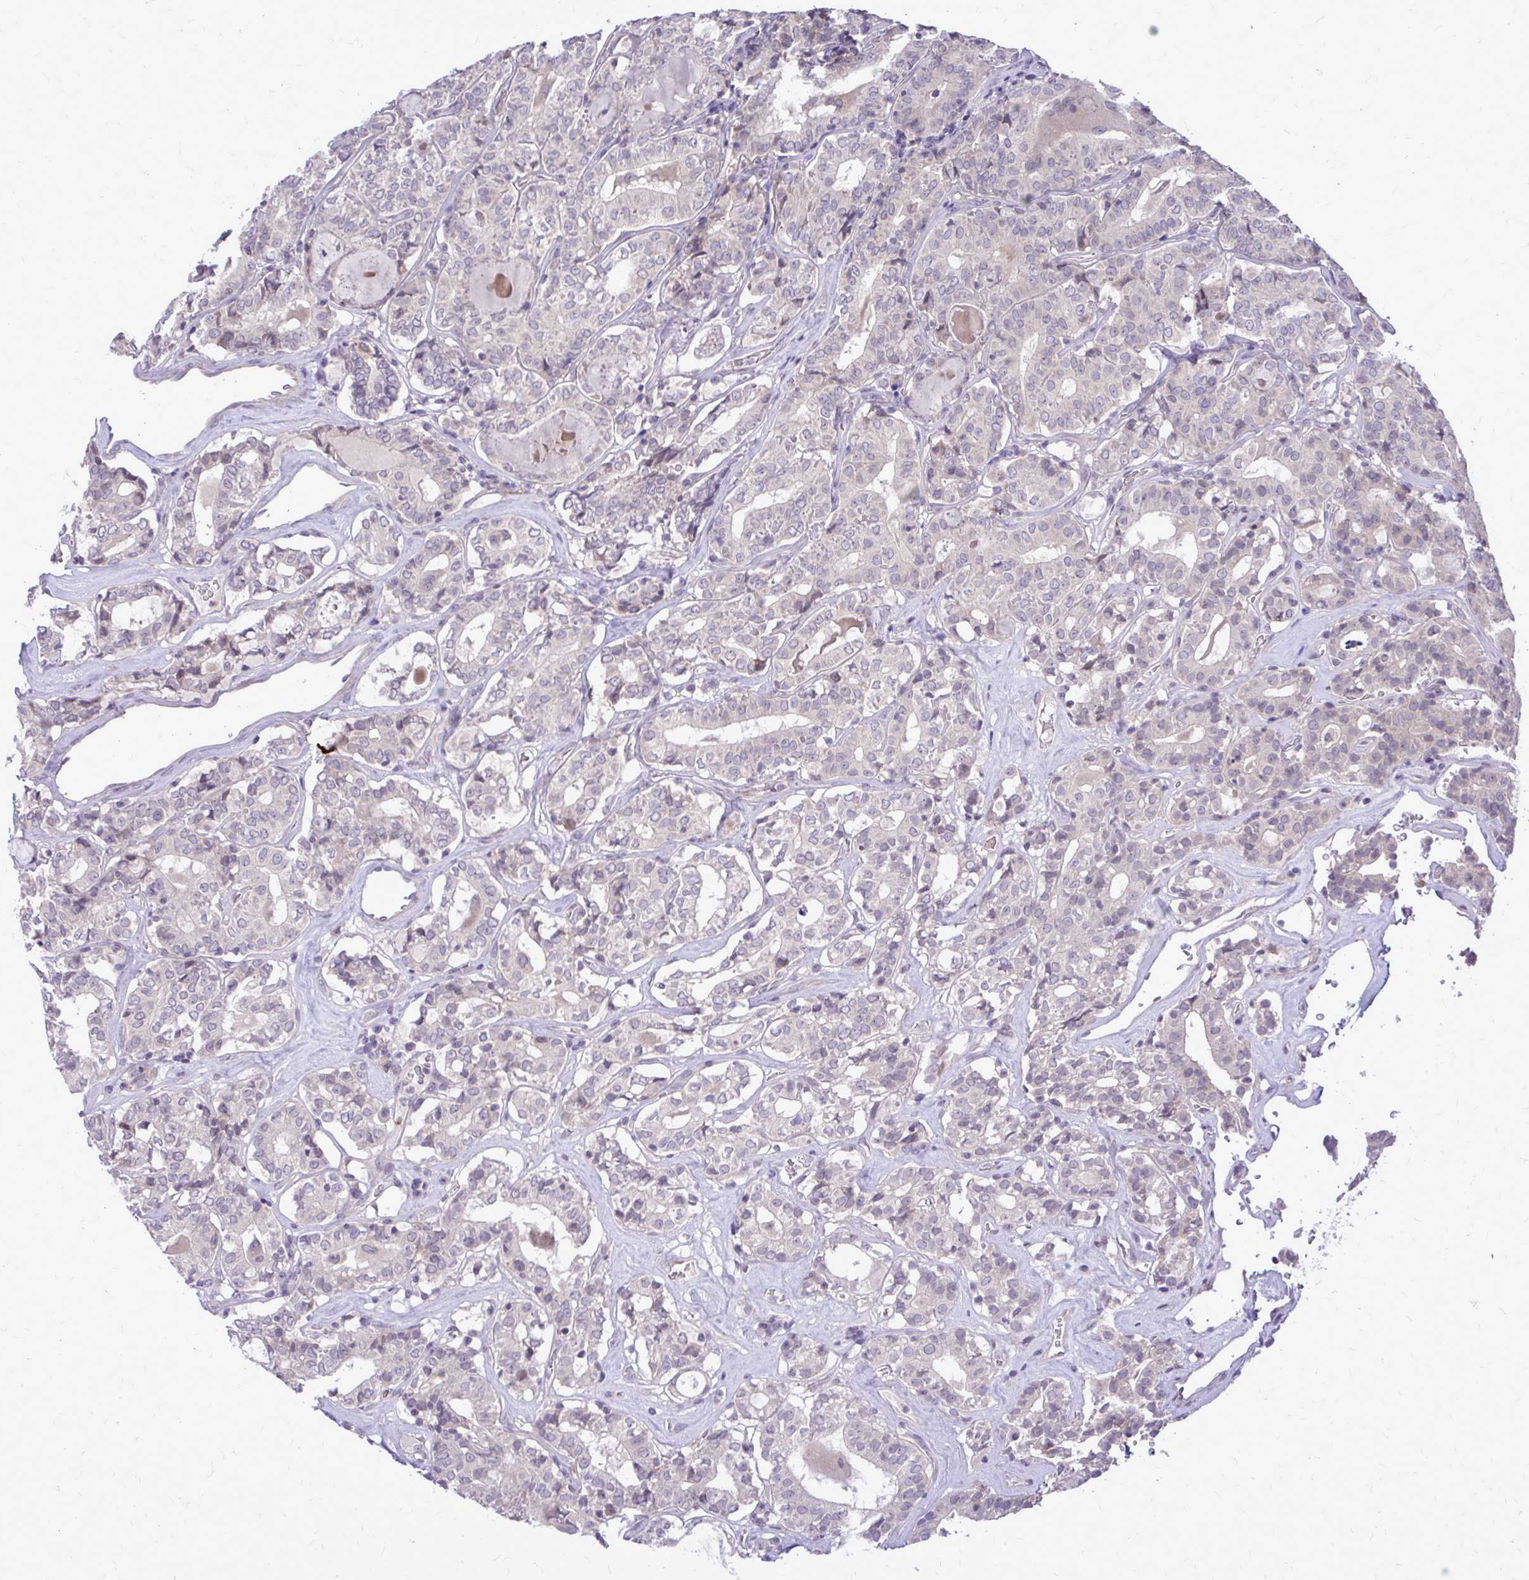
{"staining": {"intensity": "negative", "quantity": "none", "location": "none"}, "tissue": "thyroid cancer", "cell_type": "Tumor cells", "image_type": "cancer", "snomed": [{"axis": "morphology", "description": "Papillary adenocarcinoma, NOS"}, {"axis": "topography", "description": "Thyroid gland"}], "caption": "IHC of thyroid cancer (papillary adenocarcinoma) exhibits no positivity in tumor cells. (Stains: DAB immunohistochemistry (IHC) with hematoxylin counter stain, Microscopy: brightfield microscopy at high magnification).", "gene": "DPY19L1", "patient": {"sex": "female", "age": 72}}